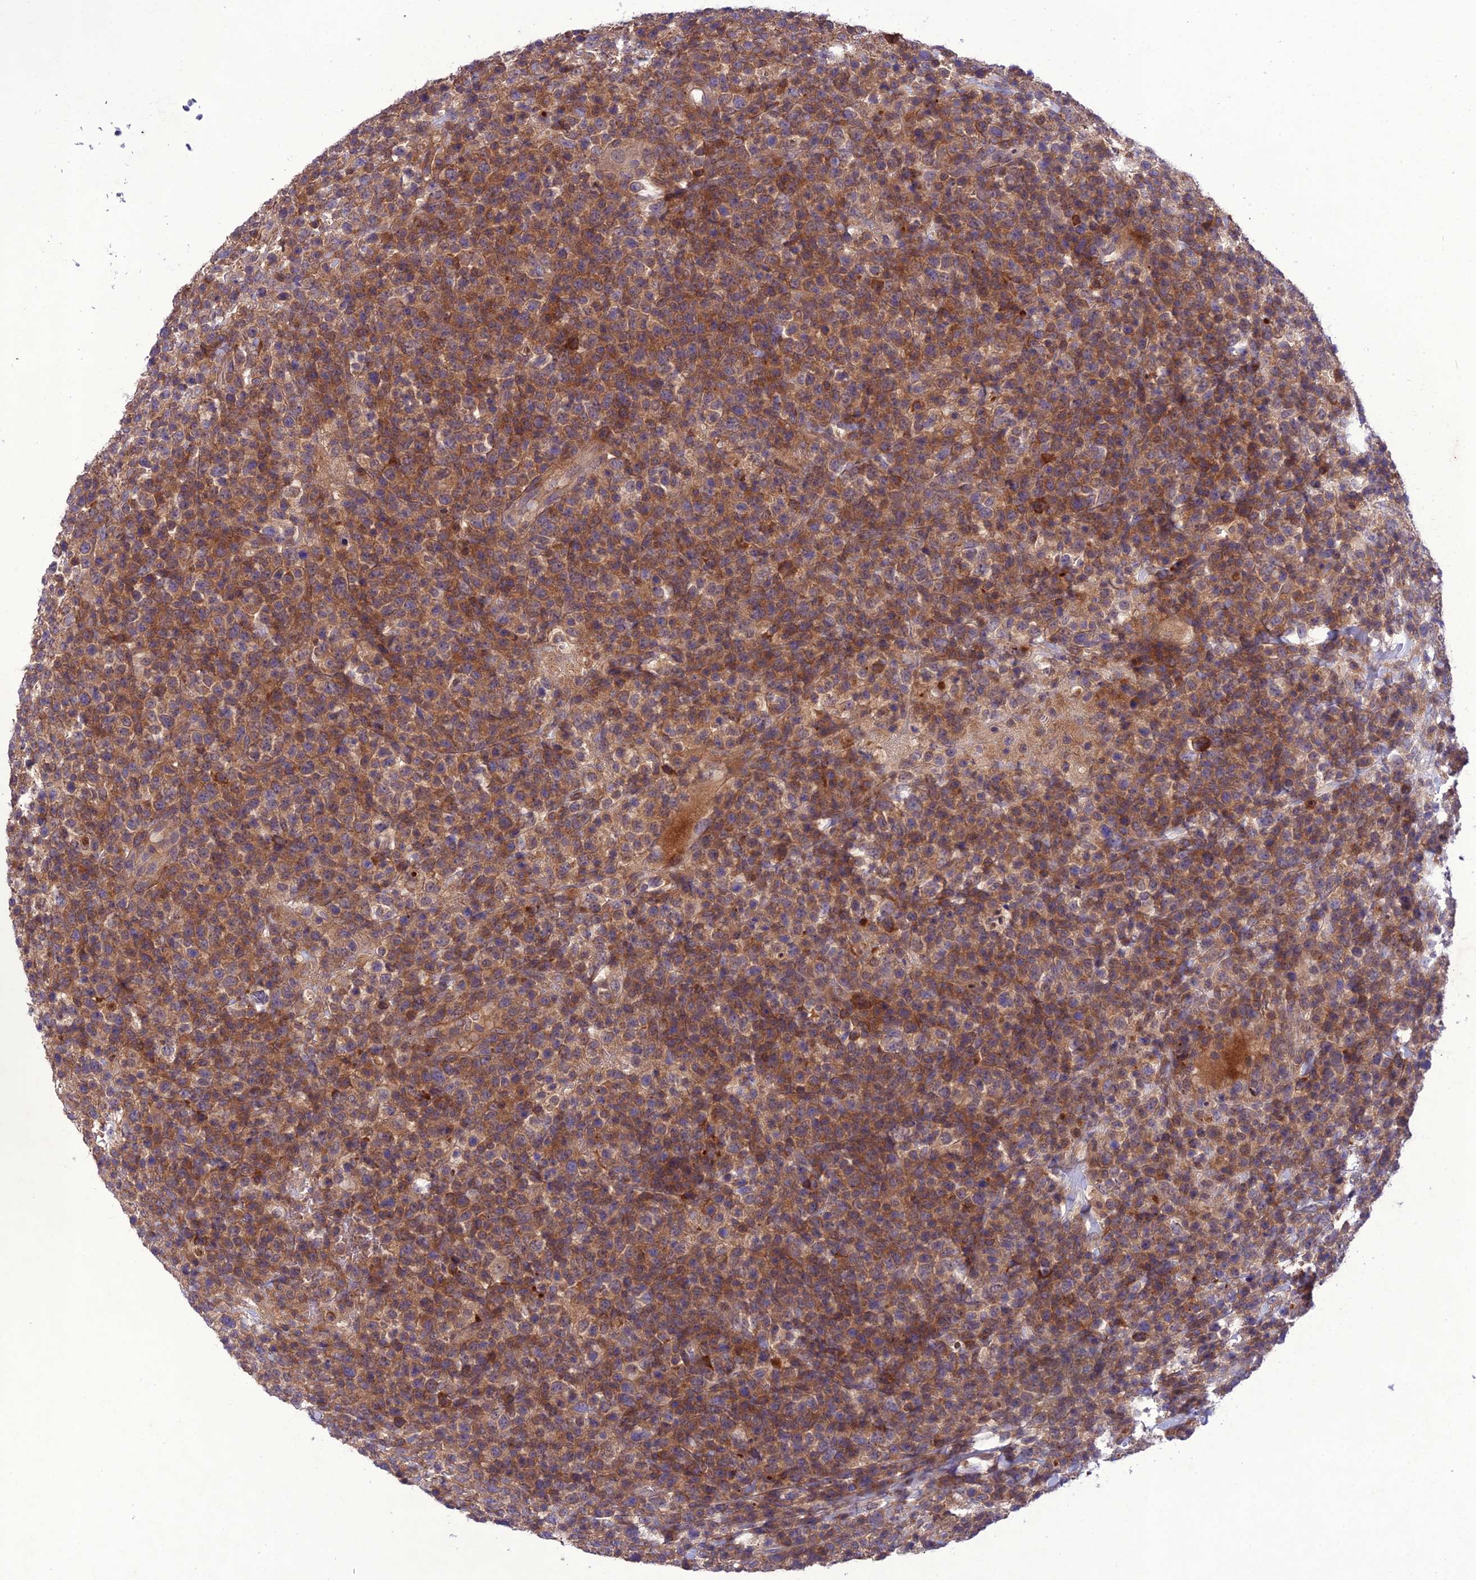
{"staining": {"intensity": "moderate", "quantity": "25%-75%", "location": "cytoplasmic/membranous"}, "tissue": "lymphoma", "cell_type": "Tumor cells", "image_type": "cancer", "snomed": [{"axis": "morphology", "description": "Malignant lymphoma, non-Hodgkin's type, High grade"}, {"axis": "topography", "description": "Colon"}], "caption": "Lymphoma stained with DAB IHC demonstrates medium levels of moderate cytoplasmic/membranous expression in about 25%-75% of tumor cells.", "gene": "GDF6", "patient": {"sex": "female", "age": 53}}